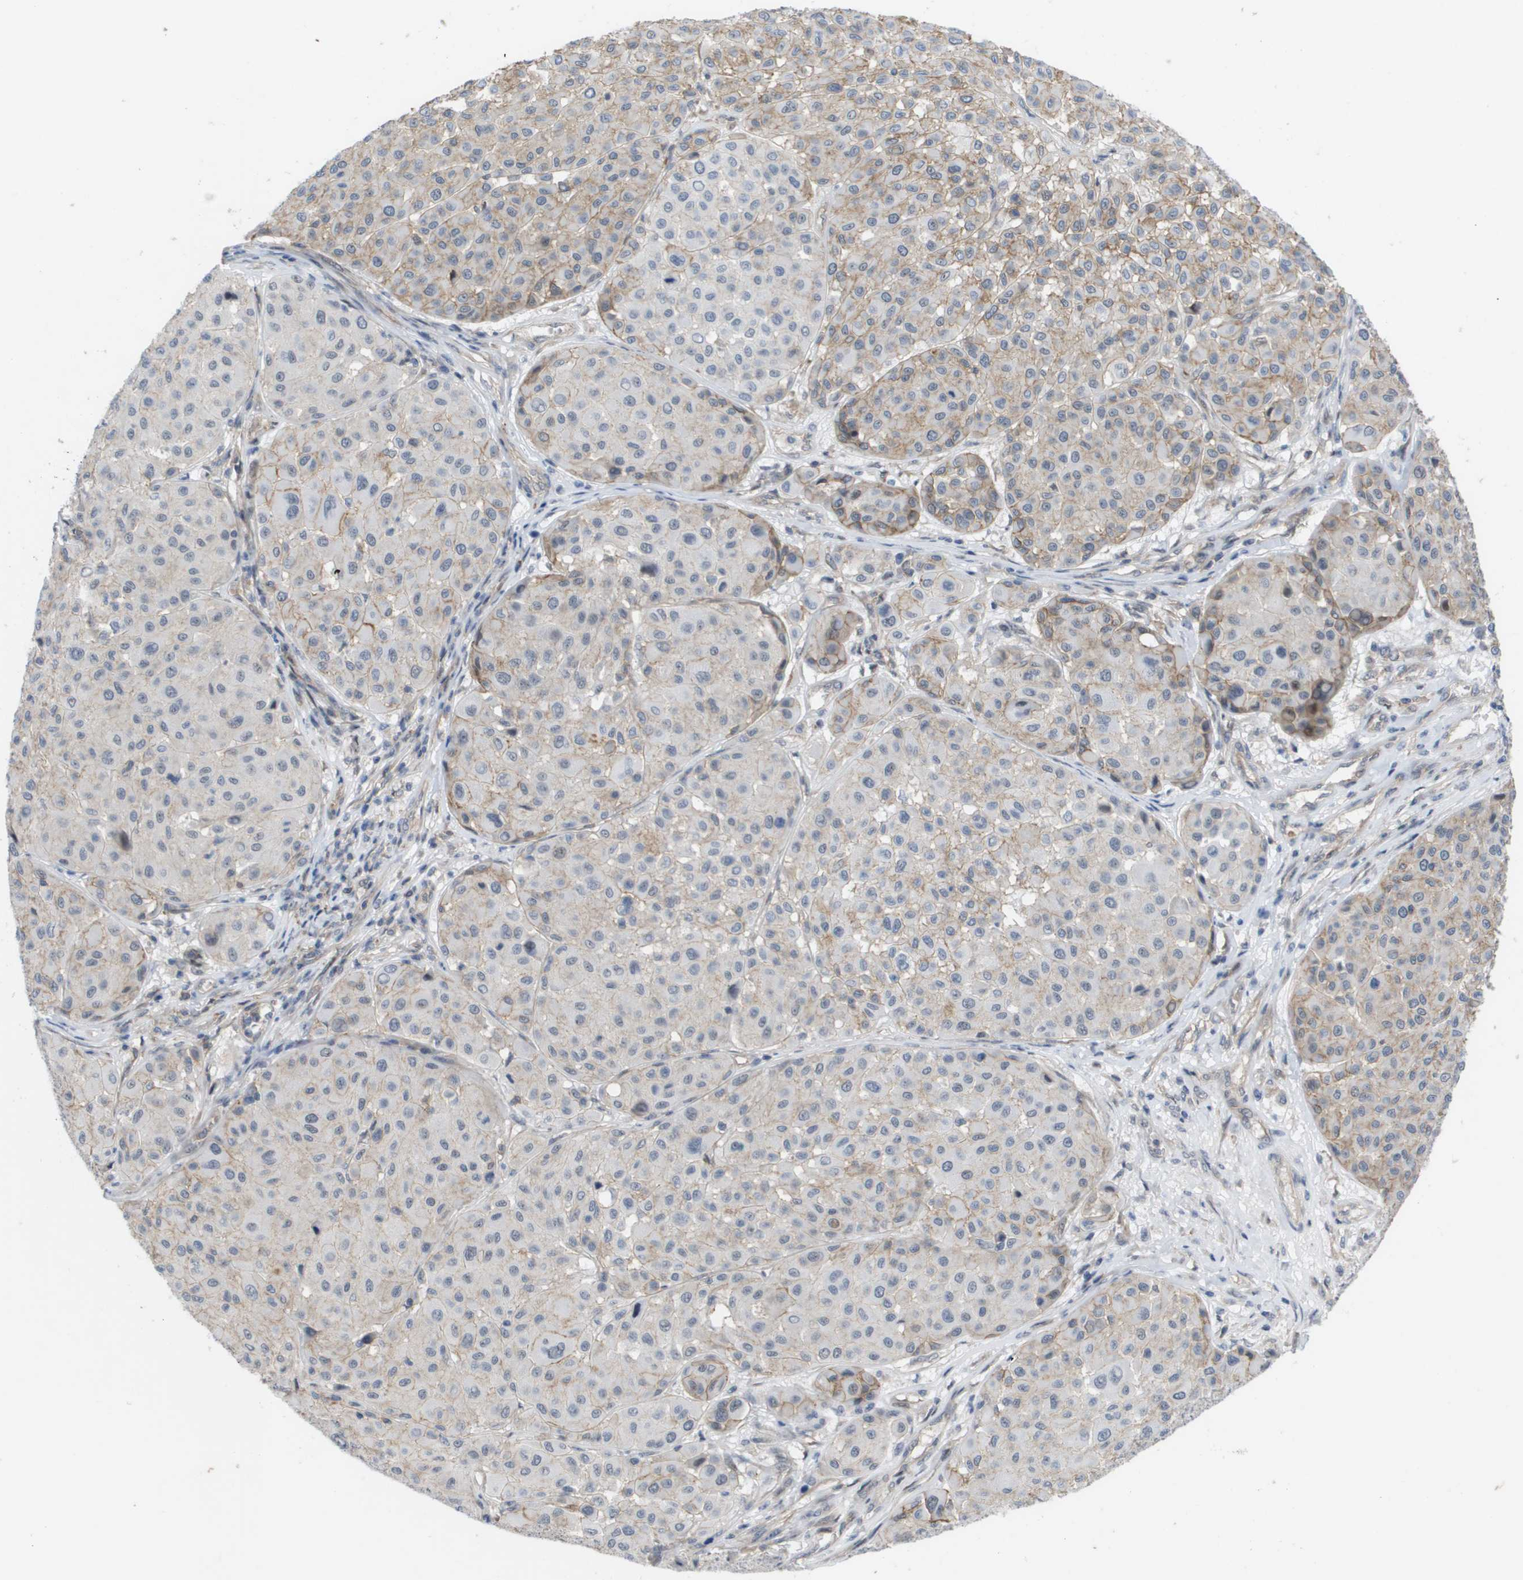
{"staining": {"intensity": "weak", "quantity": "25%-75%", "location": "cytoplasmic/membranous,nuclear"}, "tissue": "melanoma", "cell_type": "Tumor cells", "image_type": "cancer", "snomed": [{"axis": "morphology", "description": "Malignant melanoma, Metastatic site"}, {"axis": "topography", "description": "Soft tissue"}], "caption": "About 25%-75% of tumor cells in malignant melanoma (metastatic site) demonstrate weak cytoplasmic/membranous and nuclear protein positivity as visualized by brown immunohistochemical staining.", "gene": "MTARC2", "patient": {"sex": "male", "age": 41}}